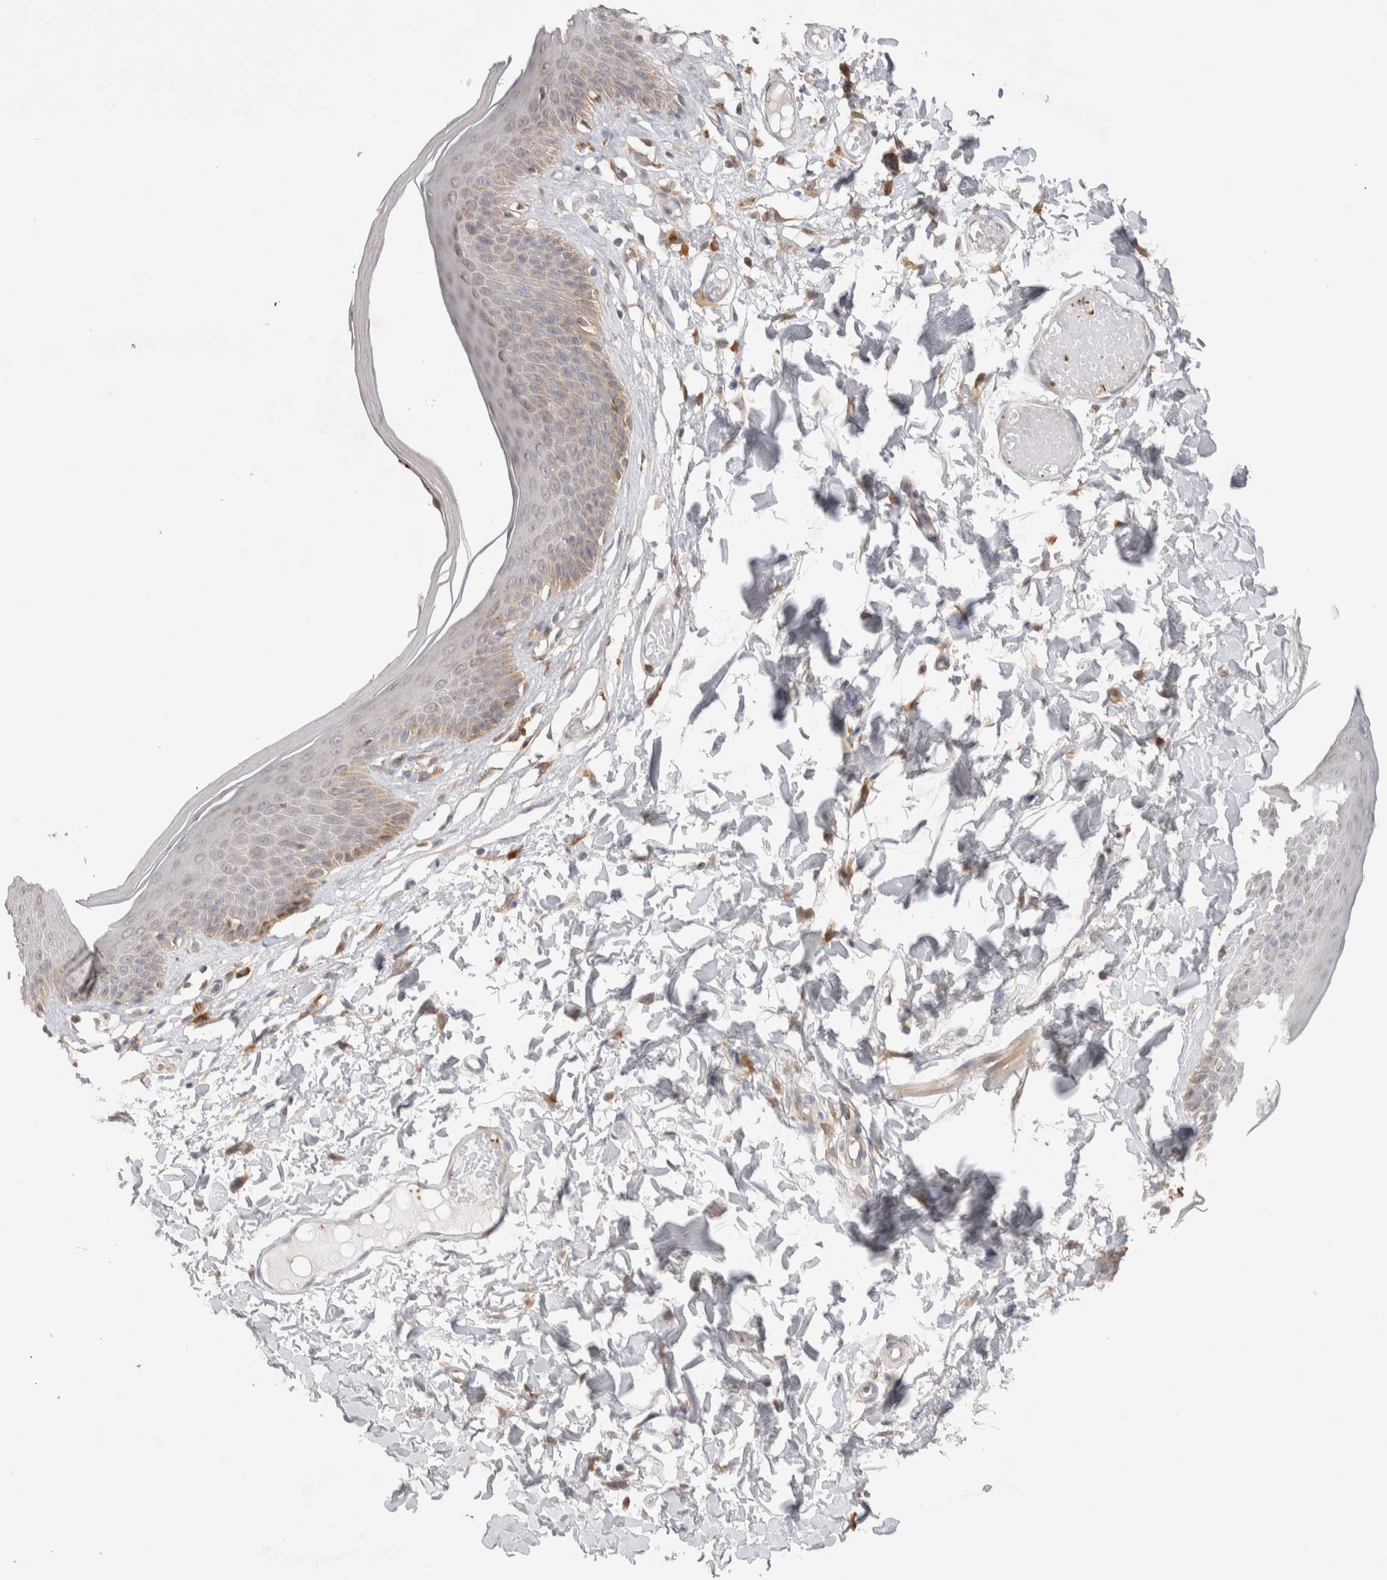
{"staining": {"intensity": "moderate", "quantity": "25%-75%", "location": "cytoplasmic/membranous"}, "tissue": "skin", "cell_type": "Epidermal cells", "image_type": "normal", "snomed": [{"axis": "morphology", "description": "Normal tissue, NOS"}, {"axis": "topography", "description": "Vulva"}], "caption": "A high-resolution image shows immunohistochemistry (IHC) staining of unremarkable skin, which demonstrates moderate cytoplasmic/membranous staining in approximately 25%-75% of epidermal cells.", "gene": "DEPTOR", "patient": {"sex": "female", "age": 73}}